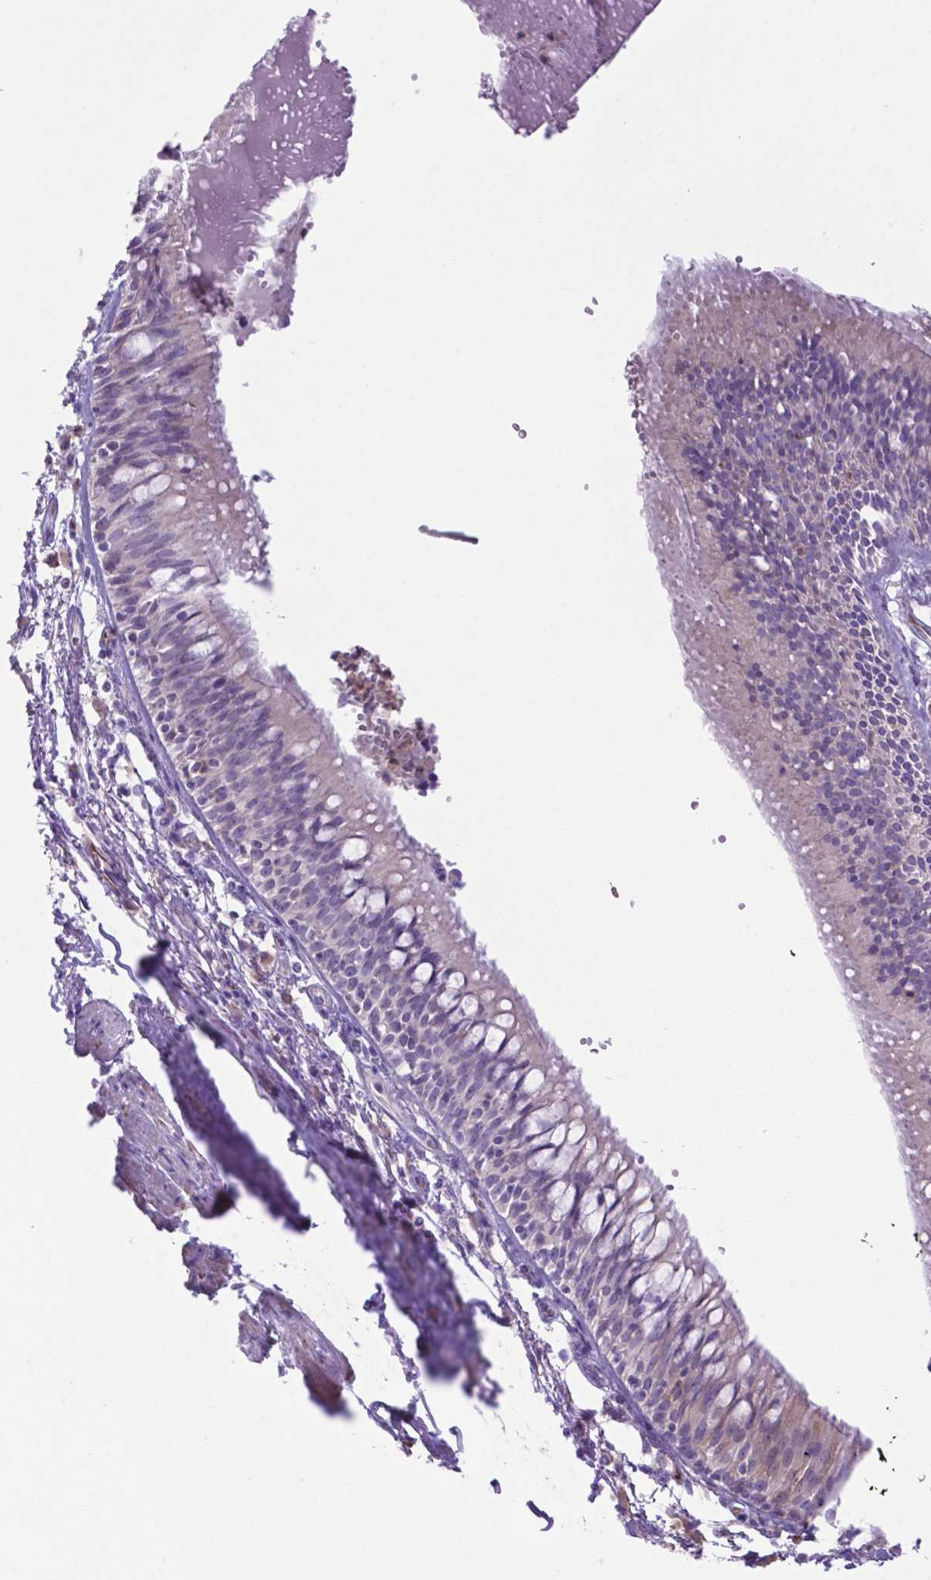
{"staining": {"intensity": "negative", "quantity": "none", "location": "none"}, "tissue": "bronchus", "cell_type": "Respiratory epithelial cells", "image_type": "normal", "snomed": [{"axis": "morphology", "description": "Normal tissue, NOS"}, {"axis": "morphology", "description": "Squamous cell carcinoma, NOS"}, {"axis": "topography", "description": "Cartilage tissue"}, {"axis": "topography", "description": "Bronchus"}, {"axis": "topography", "description": "Lung"}], "caption": "This micrograph is of benign bronchus stained with immunohistochemistry (IHC) to label a protein in brown with the nuclei are counter-stained blue. There is no positivity in respiratory epithelial cells. The staining is performed using DAB brown chromogen with nuclei counter-stained in using hematoxylin.", "gene": "LZTR1", "patient": {"sex": "male", "age": 66}}